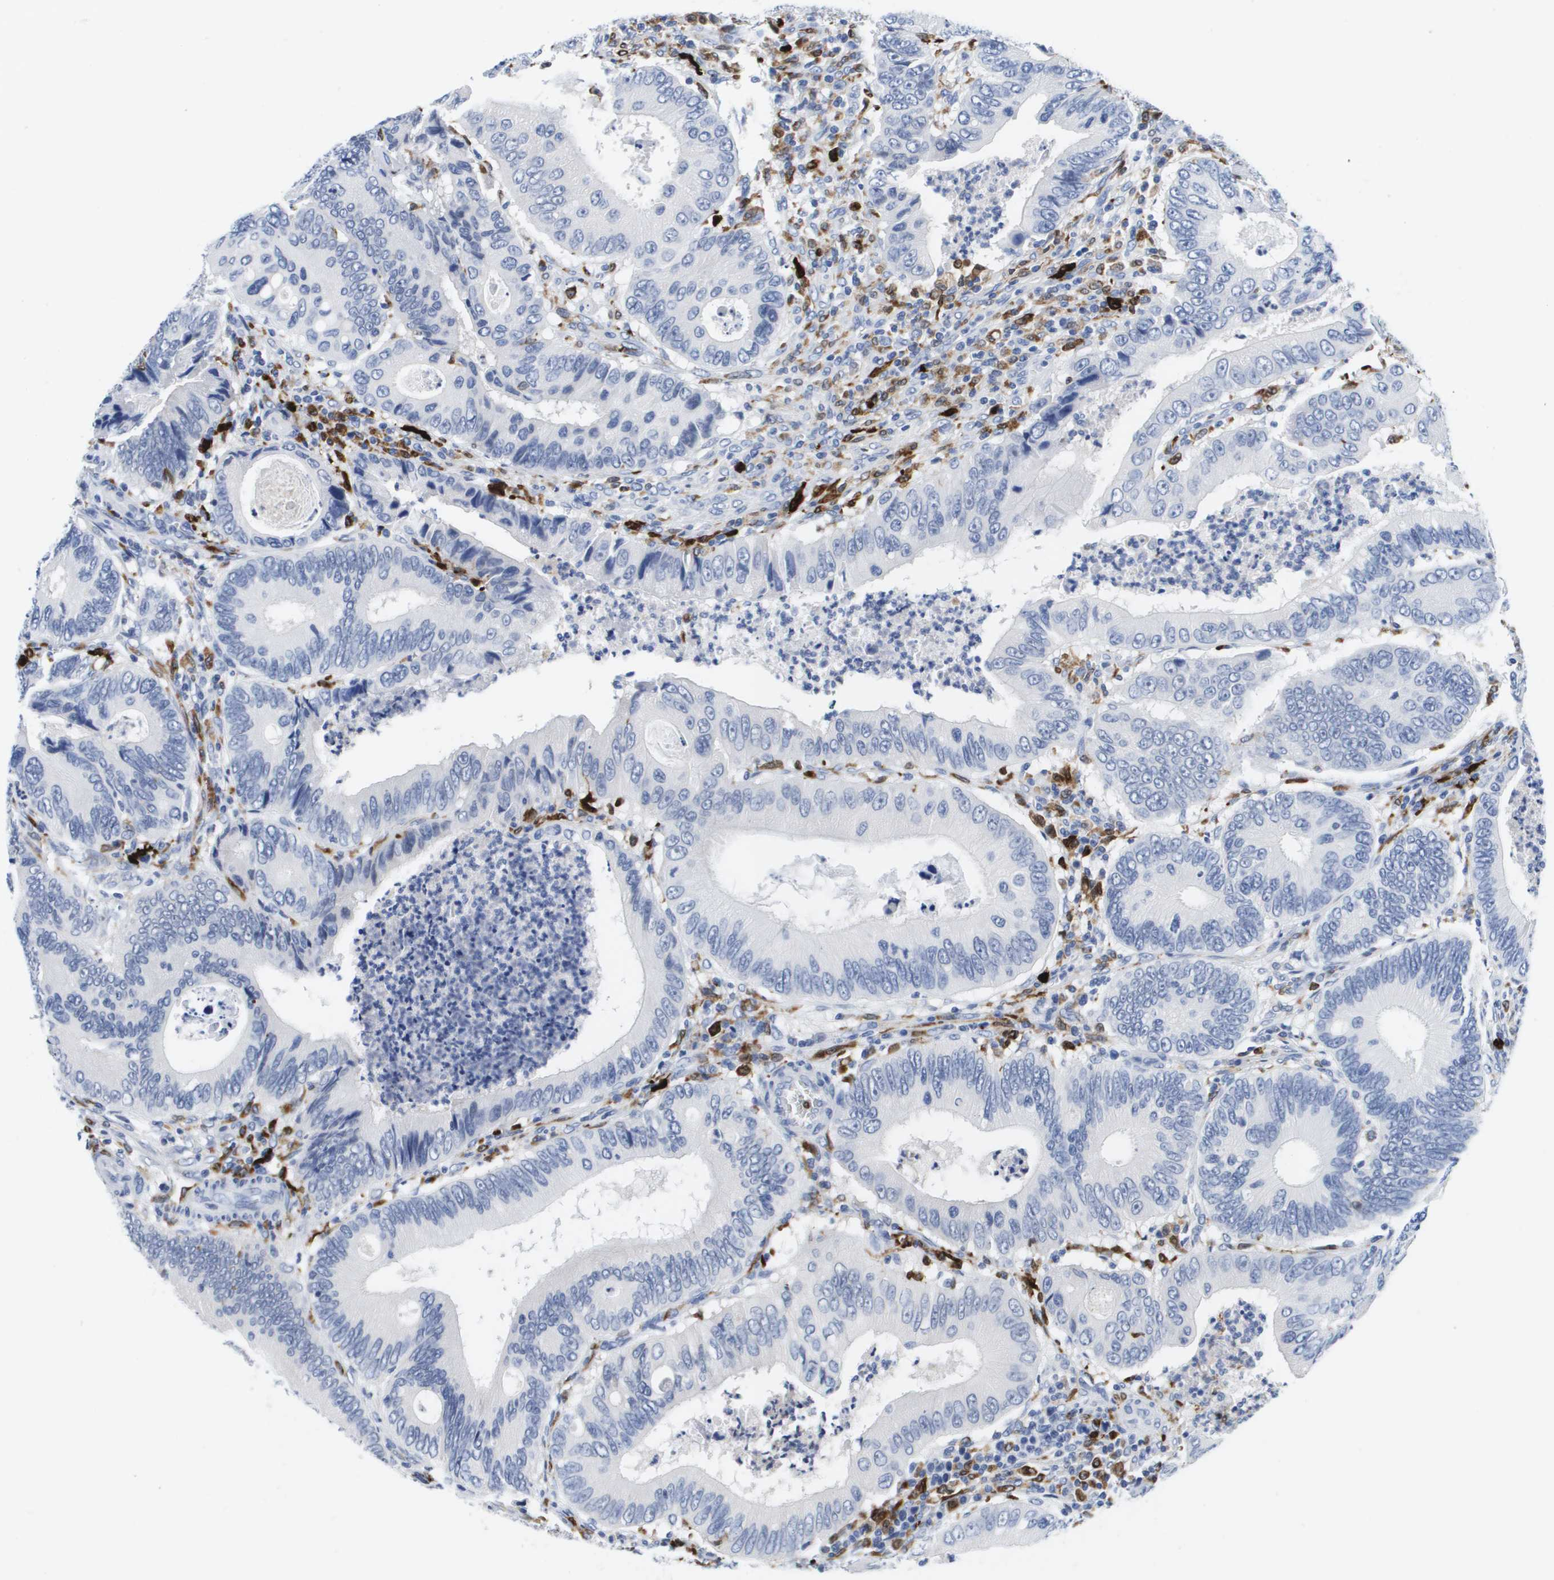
{"staining": {"intensity": "negative", "quantity": "none", "location": "none"}, "tissue": "colorectal cancer", "cell_type": "Tumor cells", "image_type": "cancer", "snomed": [{"axis": "morphology", "description": "Inflammation, NOS"}, {"axis": "morphology", "description": "Adenocarcinoma, NOS"}, {"axis": "topography", "description": "Colon"}], "caption": "Colorectal cancer was stained to show a protein in brown. There is no significant staining in tumor cells.", "gene": "HMOX1", "patient": {"sex": "male", "age": 72}}